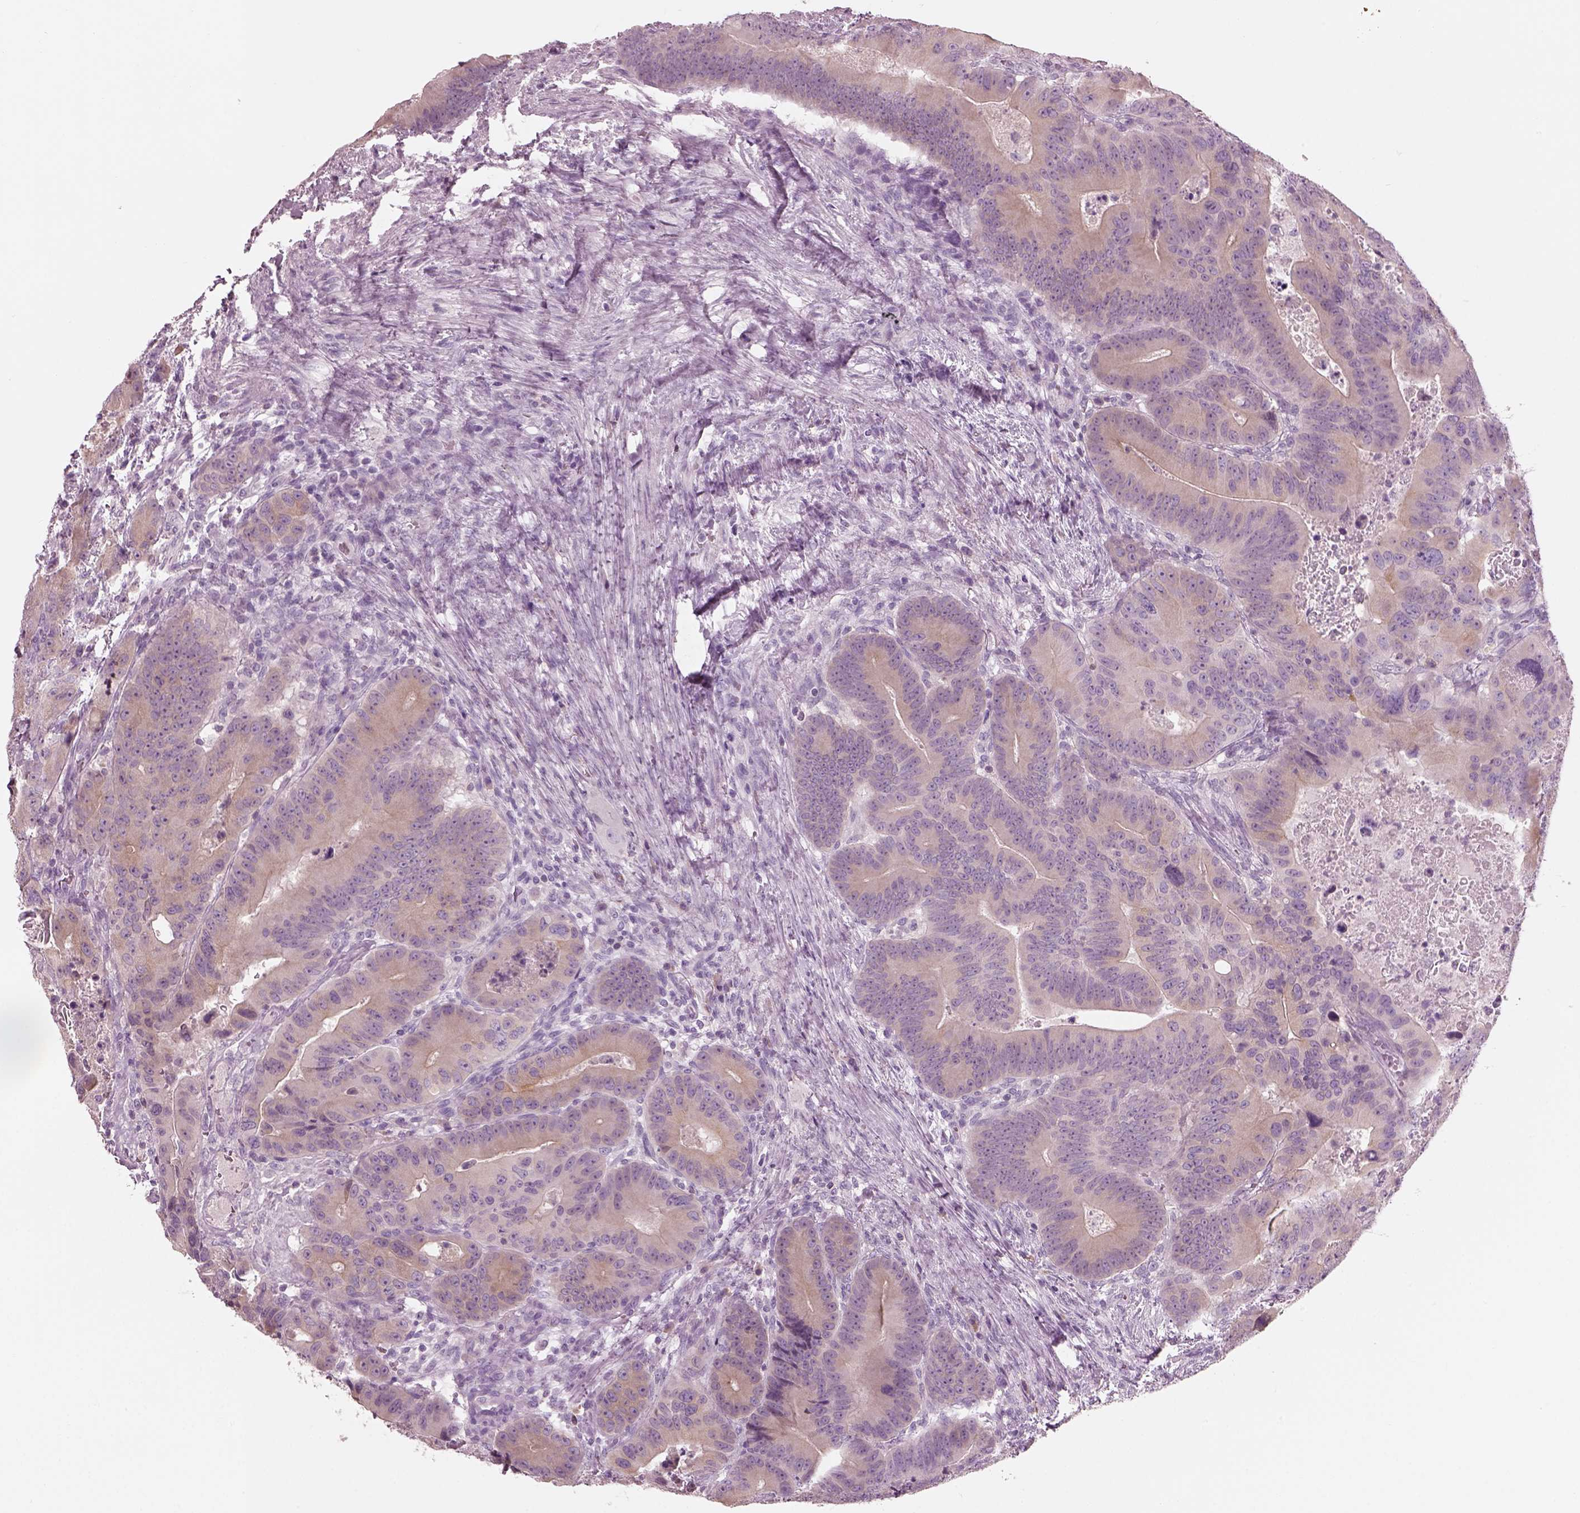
{"staining": {"intensity": "negative", "quantity": "none", "location": "none"}, "tissue": "colorectal cancer", "cell_type": "Tumor cells", "image_type": "cancer", "snomed": [{"axis": "morphology", "description": "Adenocarcinoma, NOS"}, {"axis": "topography", "description": "Rectum"}], "caption": "Adenocarcinoma (colorectal) was stained to show a protein in brown. There is no significant expression in tumor cells.", "gene": "SLC27A2", "patient": {"sex": "male", "age": 64}}